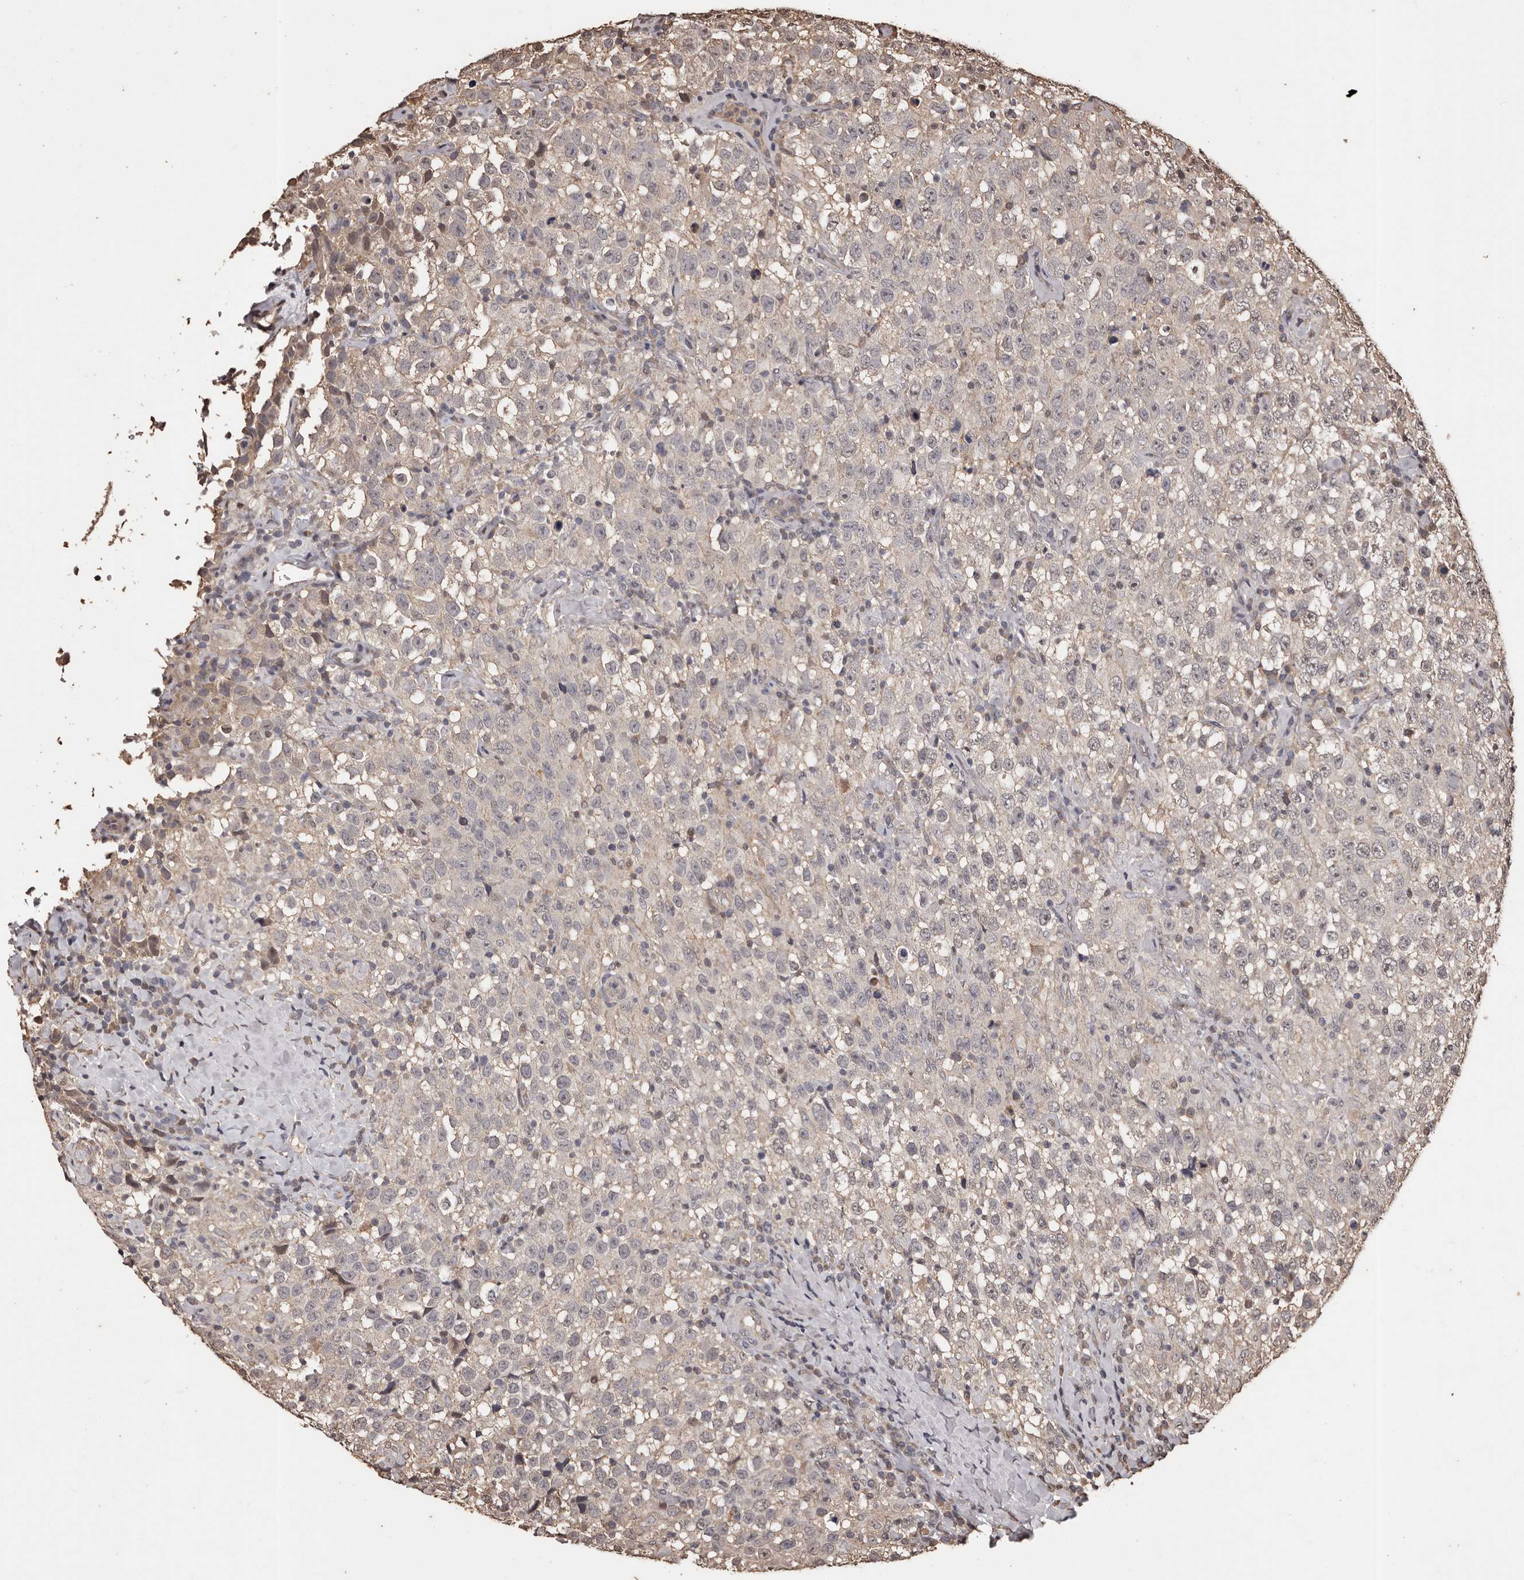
{"staining": {"intensity": "negative", "quantity": "none", "location": "none"}, "tissue": "testis cancer", "cell_type": "Tumor cells", "image_type": "cancer", "snomed": [{"axis": "morphology", "description": "Seminoma, NOS"}, {"axis": "topography", "description": "Testis"}], "caption": "Human testis seminoma stained for a protein using immunohistochemistry demonstrates no positivity in tumor cells.", "gene": "NAV1", "patient": {"sex": "male", "age": 41}}